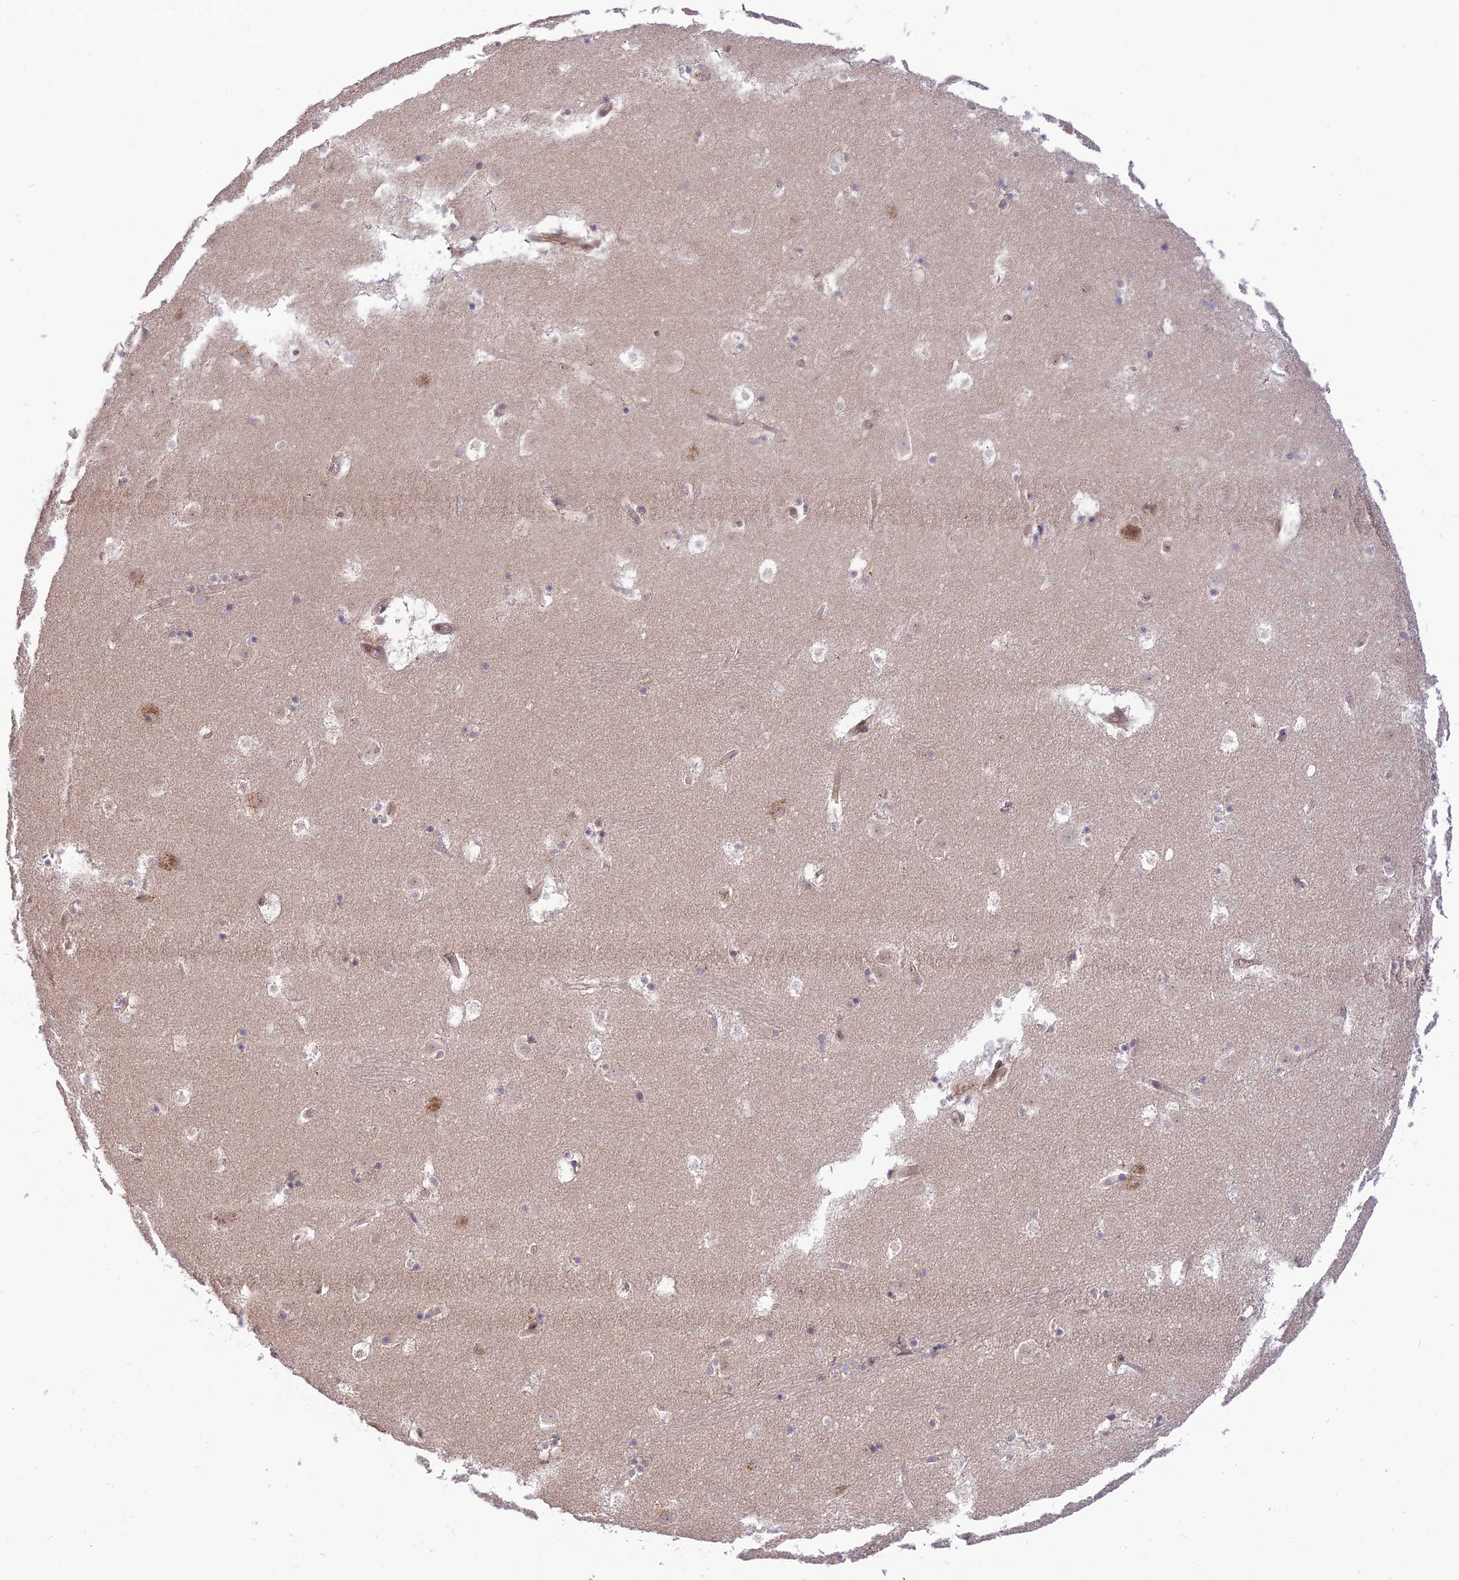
{"staining": {"intensity": "negative", "quantity": "none", "location": "none"}, "tissue": "caudate", "cell_type": "Glial cells", "image_type": "normal", "snomed": [{"axis": "morphology", "description": "Normal tissue, NOS"}, {"axis": "topography", "description": "Lateral ventricle wall"}], "caption": "IHC photomicrograph of benign caudate: human caudate stained with DAB (3,3'-diaminobenzidine) exhibits no significant protein expression in glial cells.", "gene": "GOLGA3", "patient": {"sex": "male", "age": 45}}